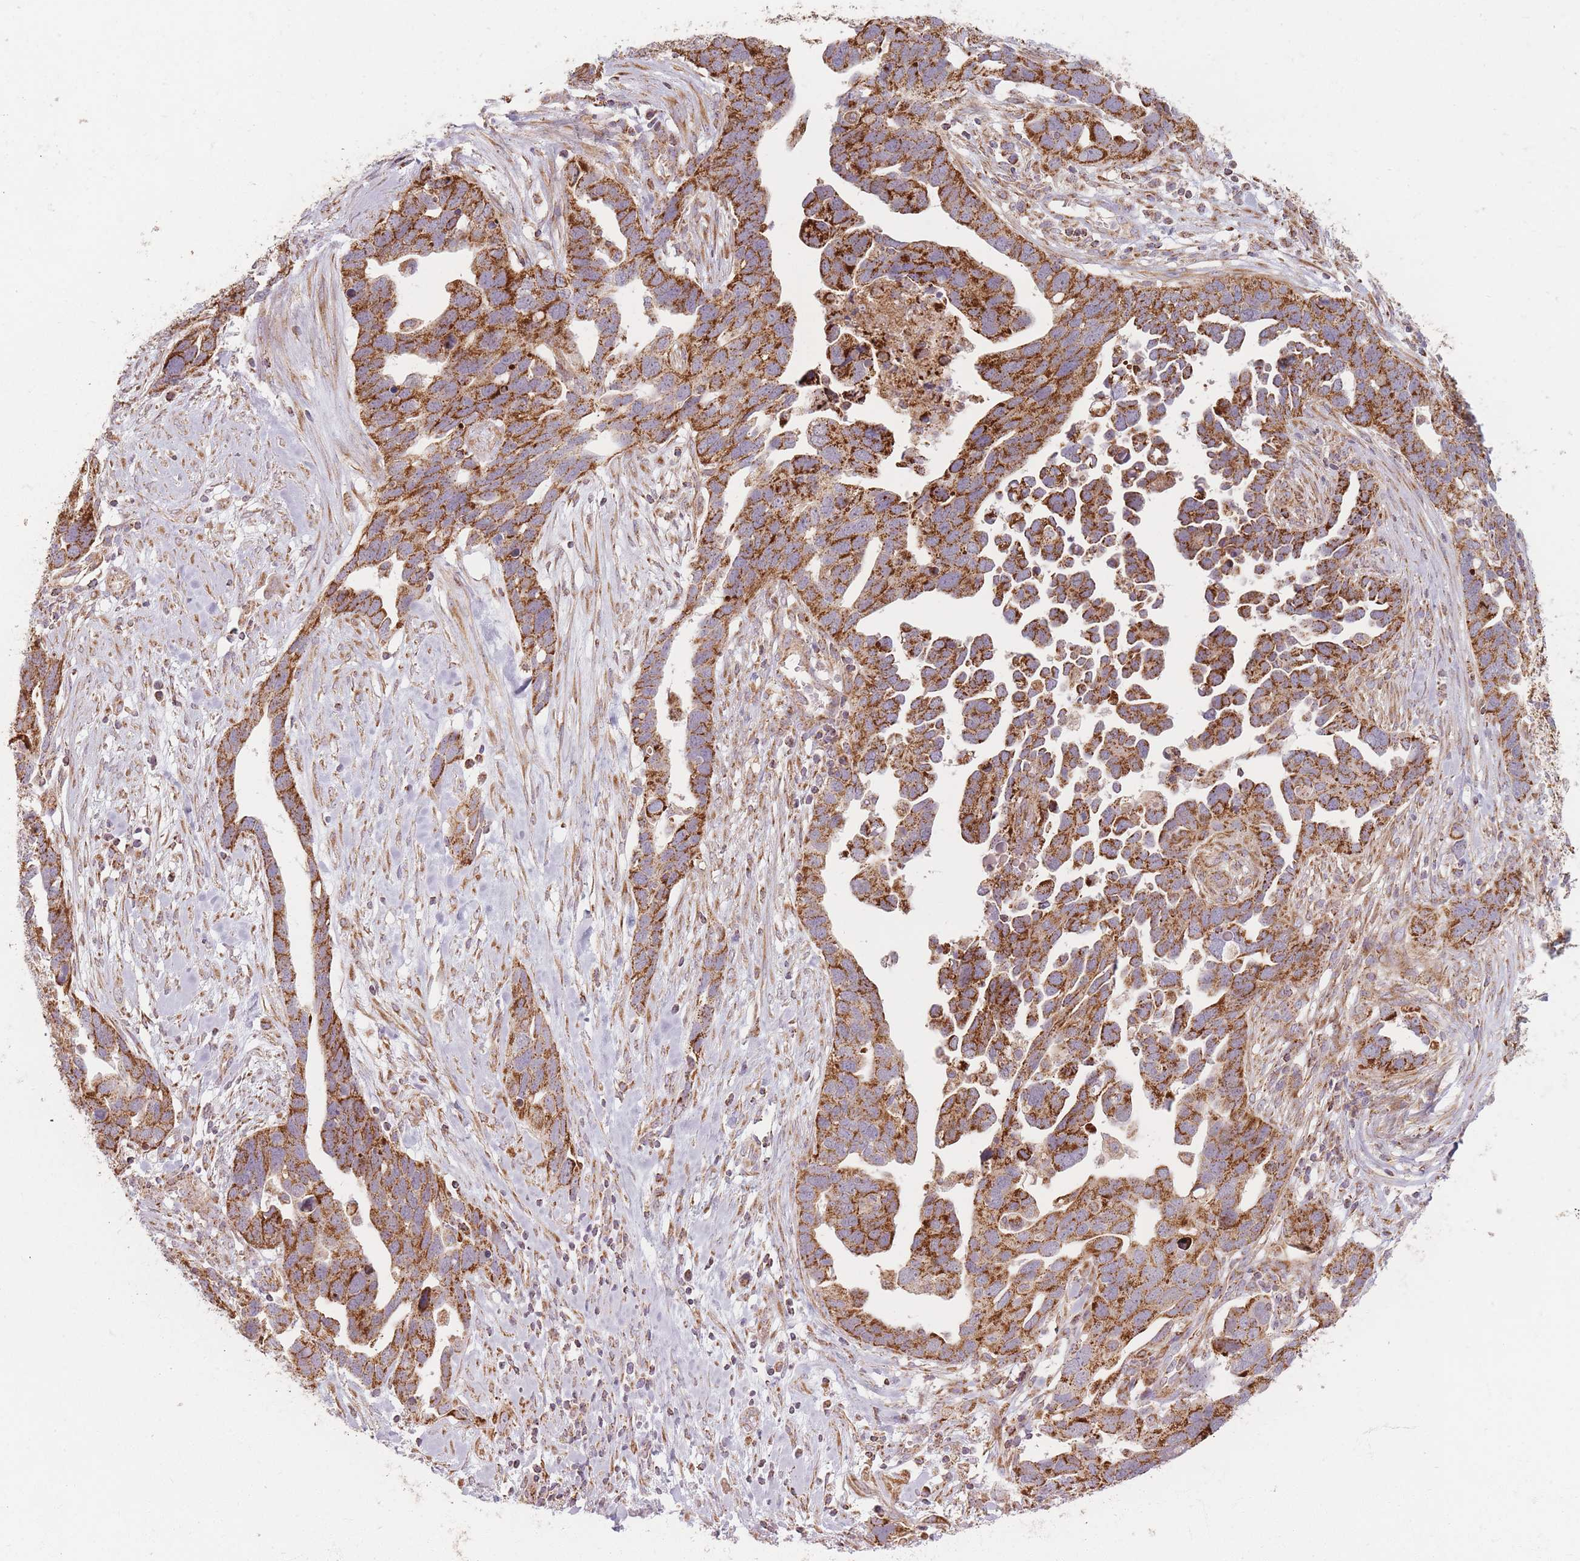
{"staining": {"intensity": "strong", "quantity": ">75%", "location": "cytoplasmic/membranous"}, "tissue": "ovarian cancer", "cell_type": "Tumor cells", "image_type": "cancer", "snomed": [{"axis": "morphology", "description": "Cystadenocarcinoma, serous, NOS"}, {"axis": "topography", "description": "Ovary"}], "caption": "Ovarian cancer stained for a protein reveals strong cytoplasmic/membranous positivity in tumor cells.", "gene": "ESRP2", "patient": {"sex": "female", "age": 54}}